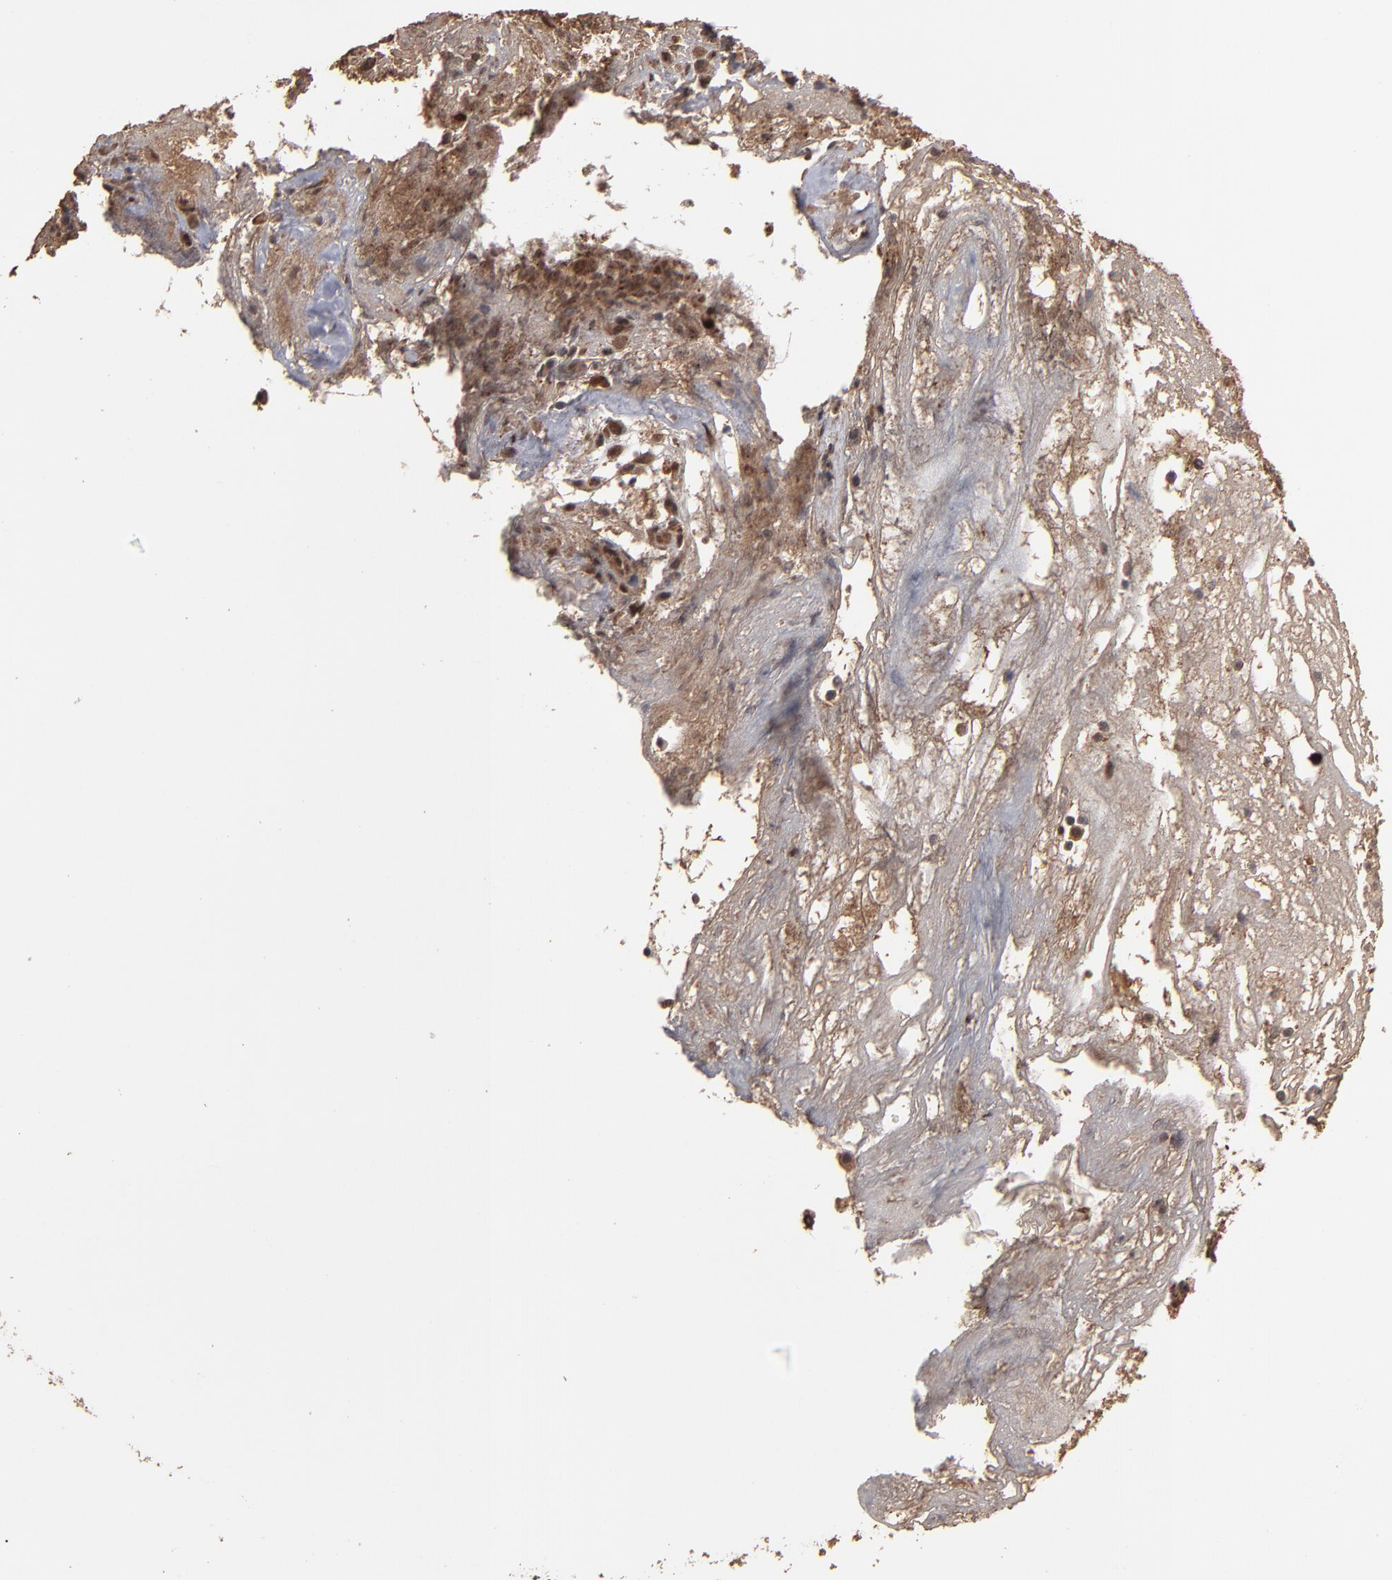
{"staining": {"intensity": "weak", "quantity": ">75%", "location": "cytoplasmic/membranous,nuclear"}, "tissue": "ovarian cancer", "cell_type": "Tumor cells", "image_type": "cancer", "snomed": [{"axis": "morphology", "description": "Carcinoma, endometroid"}, {"axis": "topography", "description": "Ovary"}], "caption": "Human ovarian endometroid carcinoma stained with a protein marker reveals weak staining in tumor cells.", "gene": "NXF2B", "patient": {"sex": "female", "age": 42}}